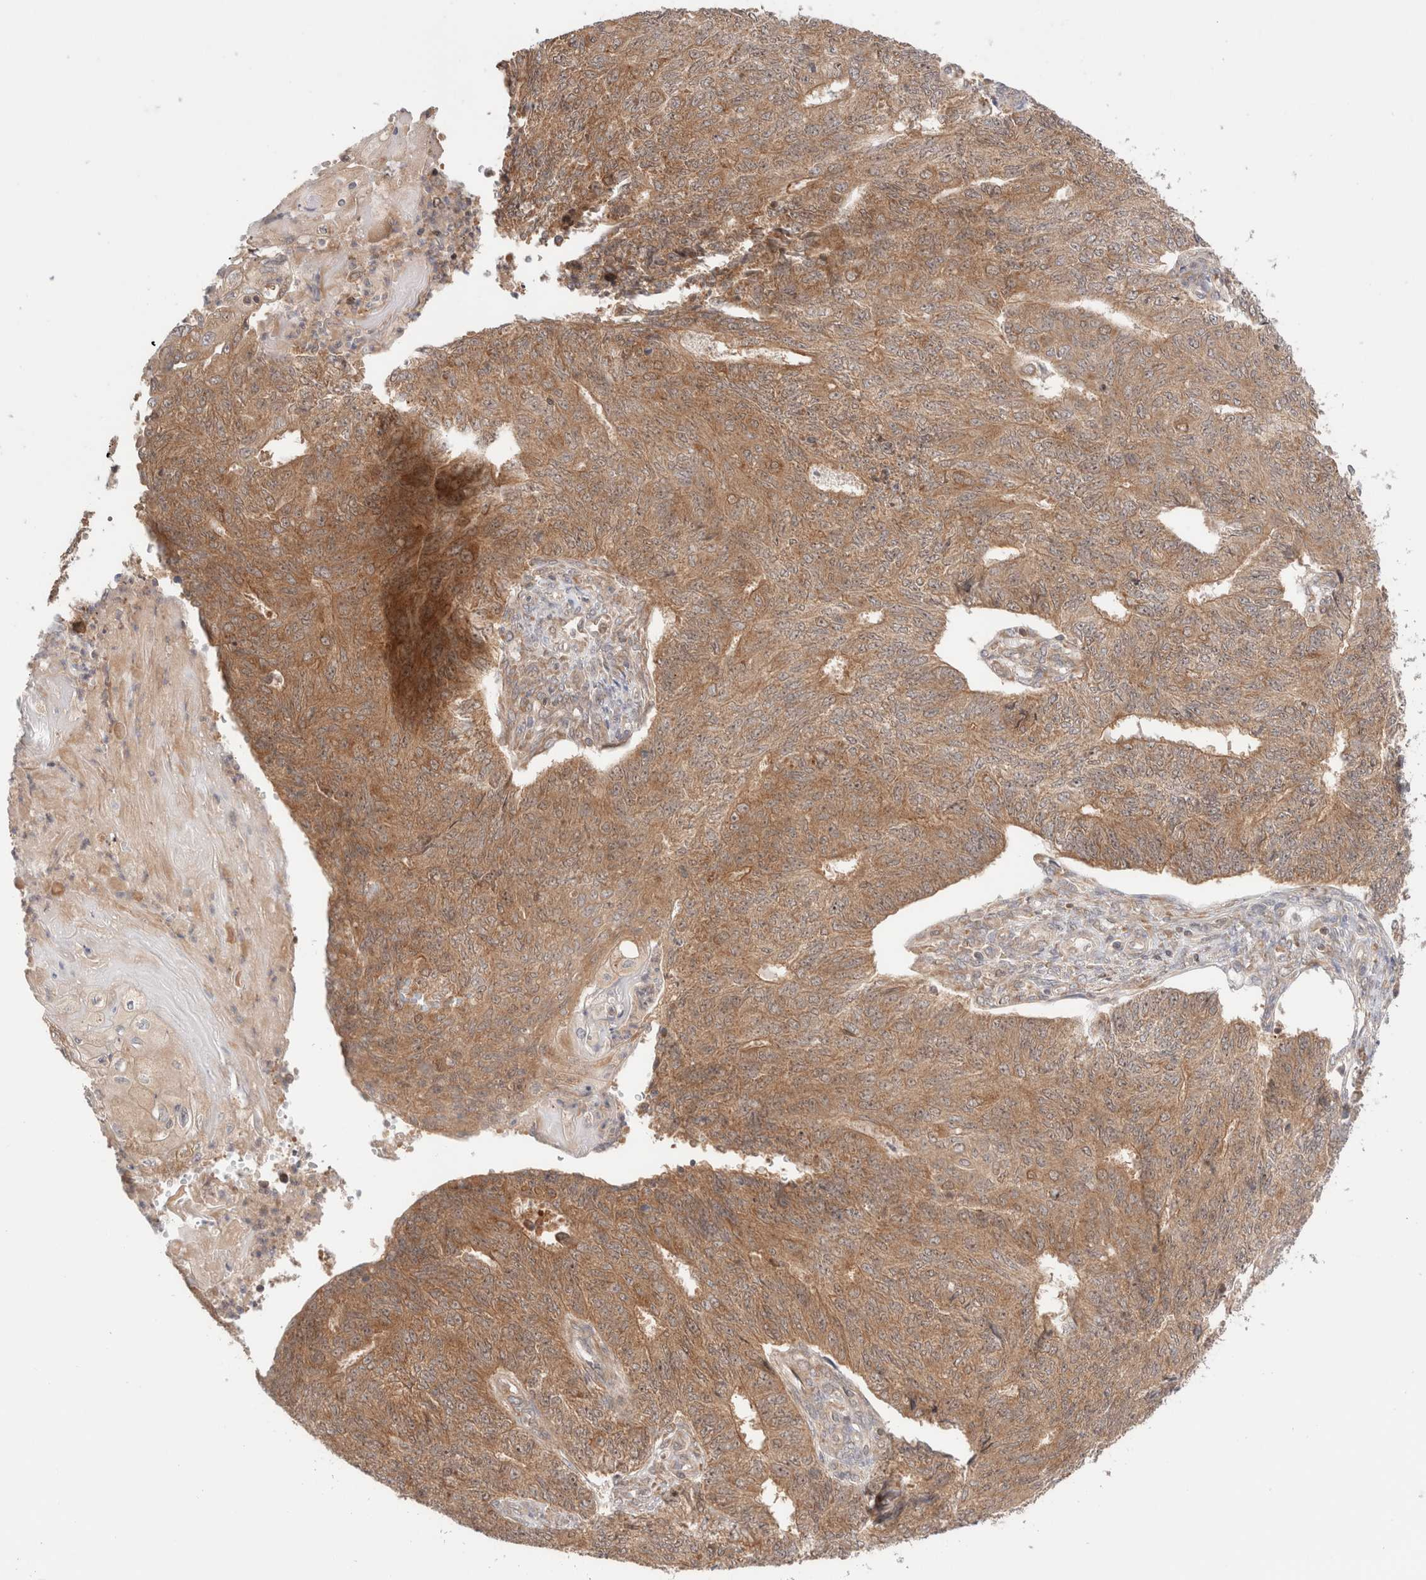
{"staining": {"intensity": "moderate", "quantity": ">75%", "location": "cytoplasmic/membranous"}, "tissue": "endometrial cancer", "cell_type": "Tumor cells", "image_type": "cancer", "snomed": [{"axis": "morphology", "description": "Adenocarcinoma, NOS"}, {"axis": "topography", "description": "Endometrium"}], "caption": "Approximately >75% of tumor cells in human adenocarcinoma (endometrial) demonstrate moderate cytoplasmic/membranous protein positivity as visualized by brown immunohistochemical staining.", "gene": "XKR4", "patient": {"sex": "female", "age": 32}}